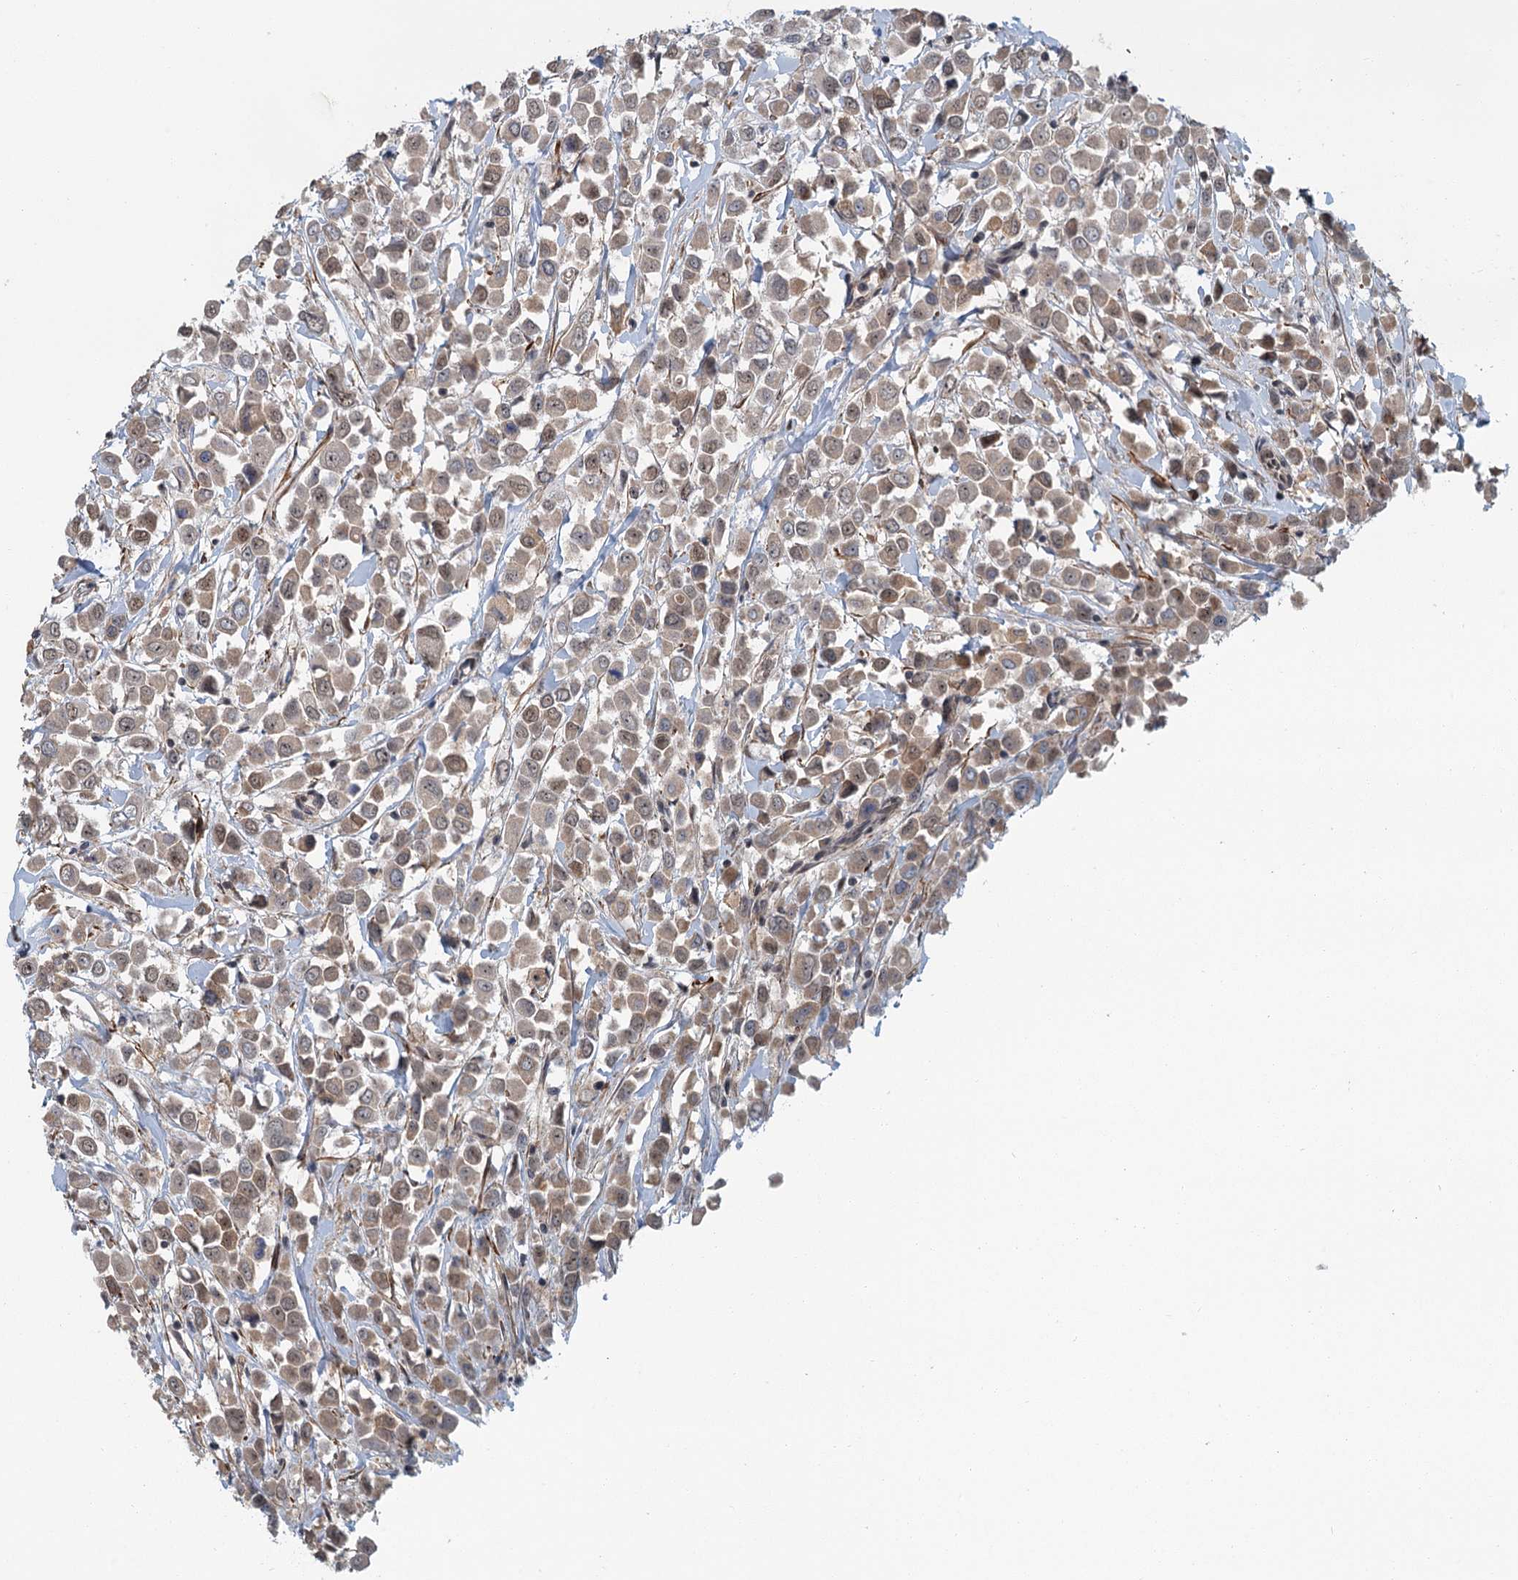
{"staining": {"intensity": "moderate", "quantity": ">75%", "location": "nuclear"}, "tissue": "breast cancer", "cell_type": "Tumor cells", "image_type": "cancer", "snomed": [{"axis": "morphology", "description": "Duct carcinoma"}, {"axis": "topography", "description": "Breast"}], "caption": "Breast cancer tissue demonstrates moderate nuclear positivity in about >75% of tumor cells (brown staining indicates protein expression, while blue staining denotes nuclei).", "gene": "TAS2R42", "patient": {"sex": "female", "age": 61}}